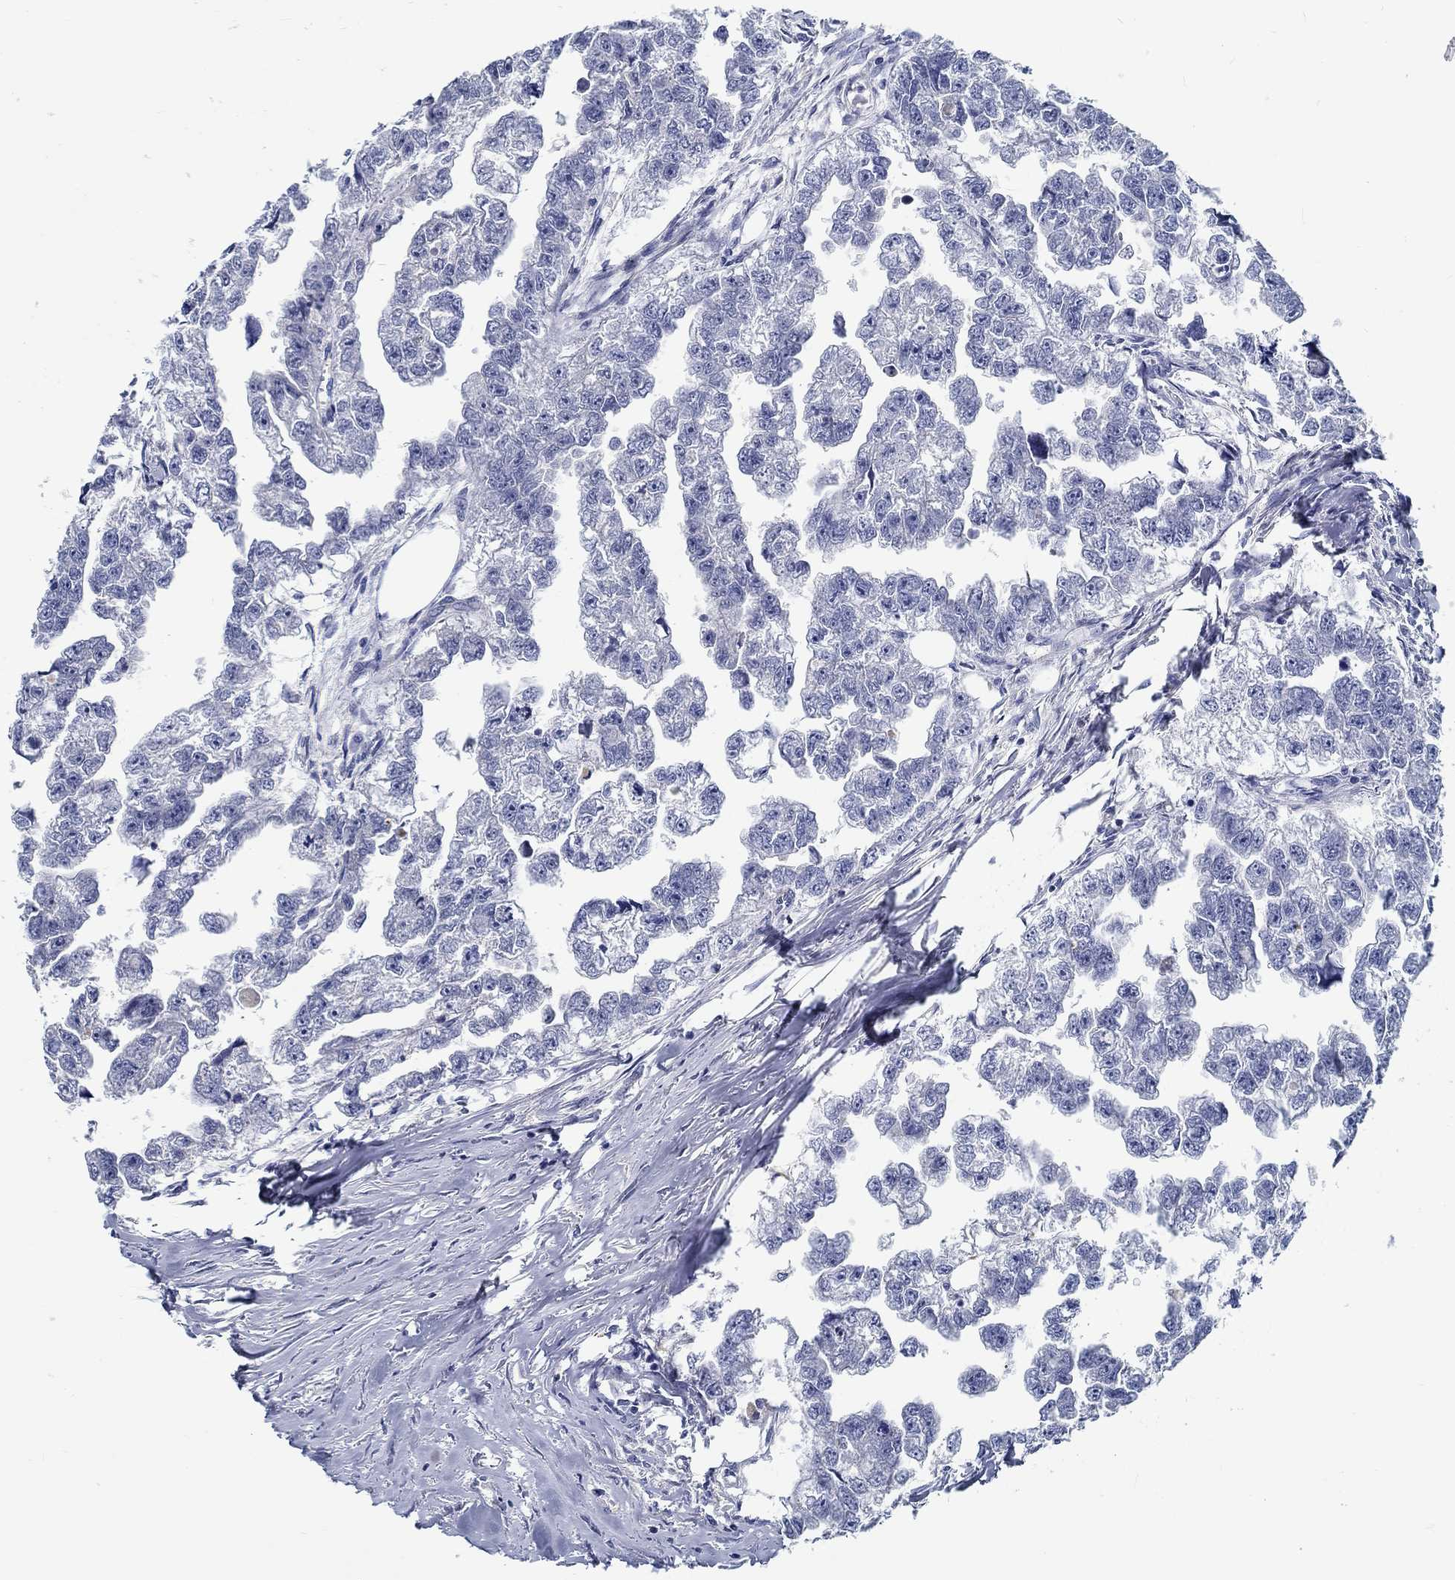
{"staining": {"intensity": "negative", "quantity": "none", "location": "none"}, "tissue": "testis cancer", "cell_type": "Tumor cells", "image_type": "cancer", "snomed": [{"axis": "morphology", "description": "Carcinoma, Embryonal, NOS"}, {"axis": "morphology", "description": "Teratoma, malignant, NOS"}, {"axis": "topography", "description": "Testis"}], "caption": "Photomicrograph shows no protein positivity in tumor cells of testis cancer tissue. (Stains: DAB IHC with hematoxylin counter stain, Microscopy: brightfield microscopy at high magnification).", "gene": "MYBPC1", "patient": {"sex": "male", "age": 44}}